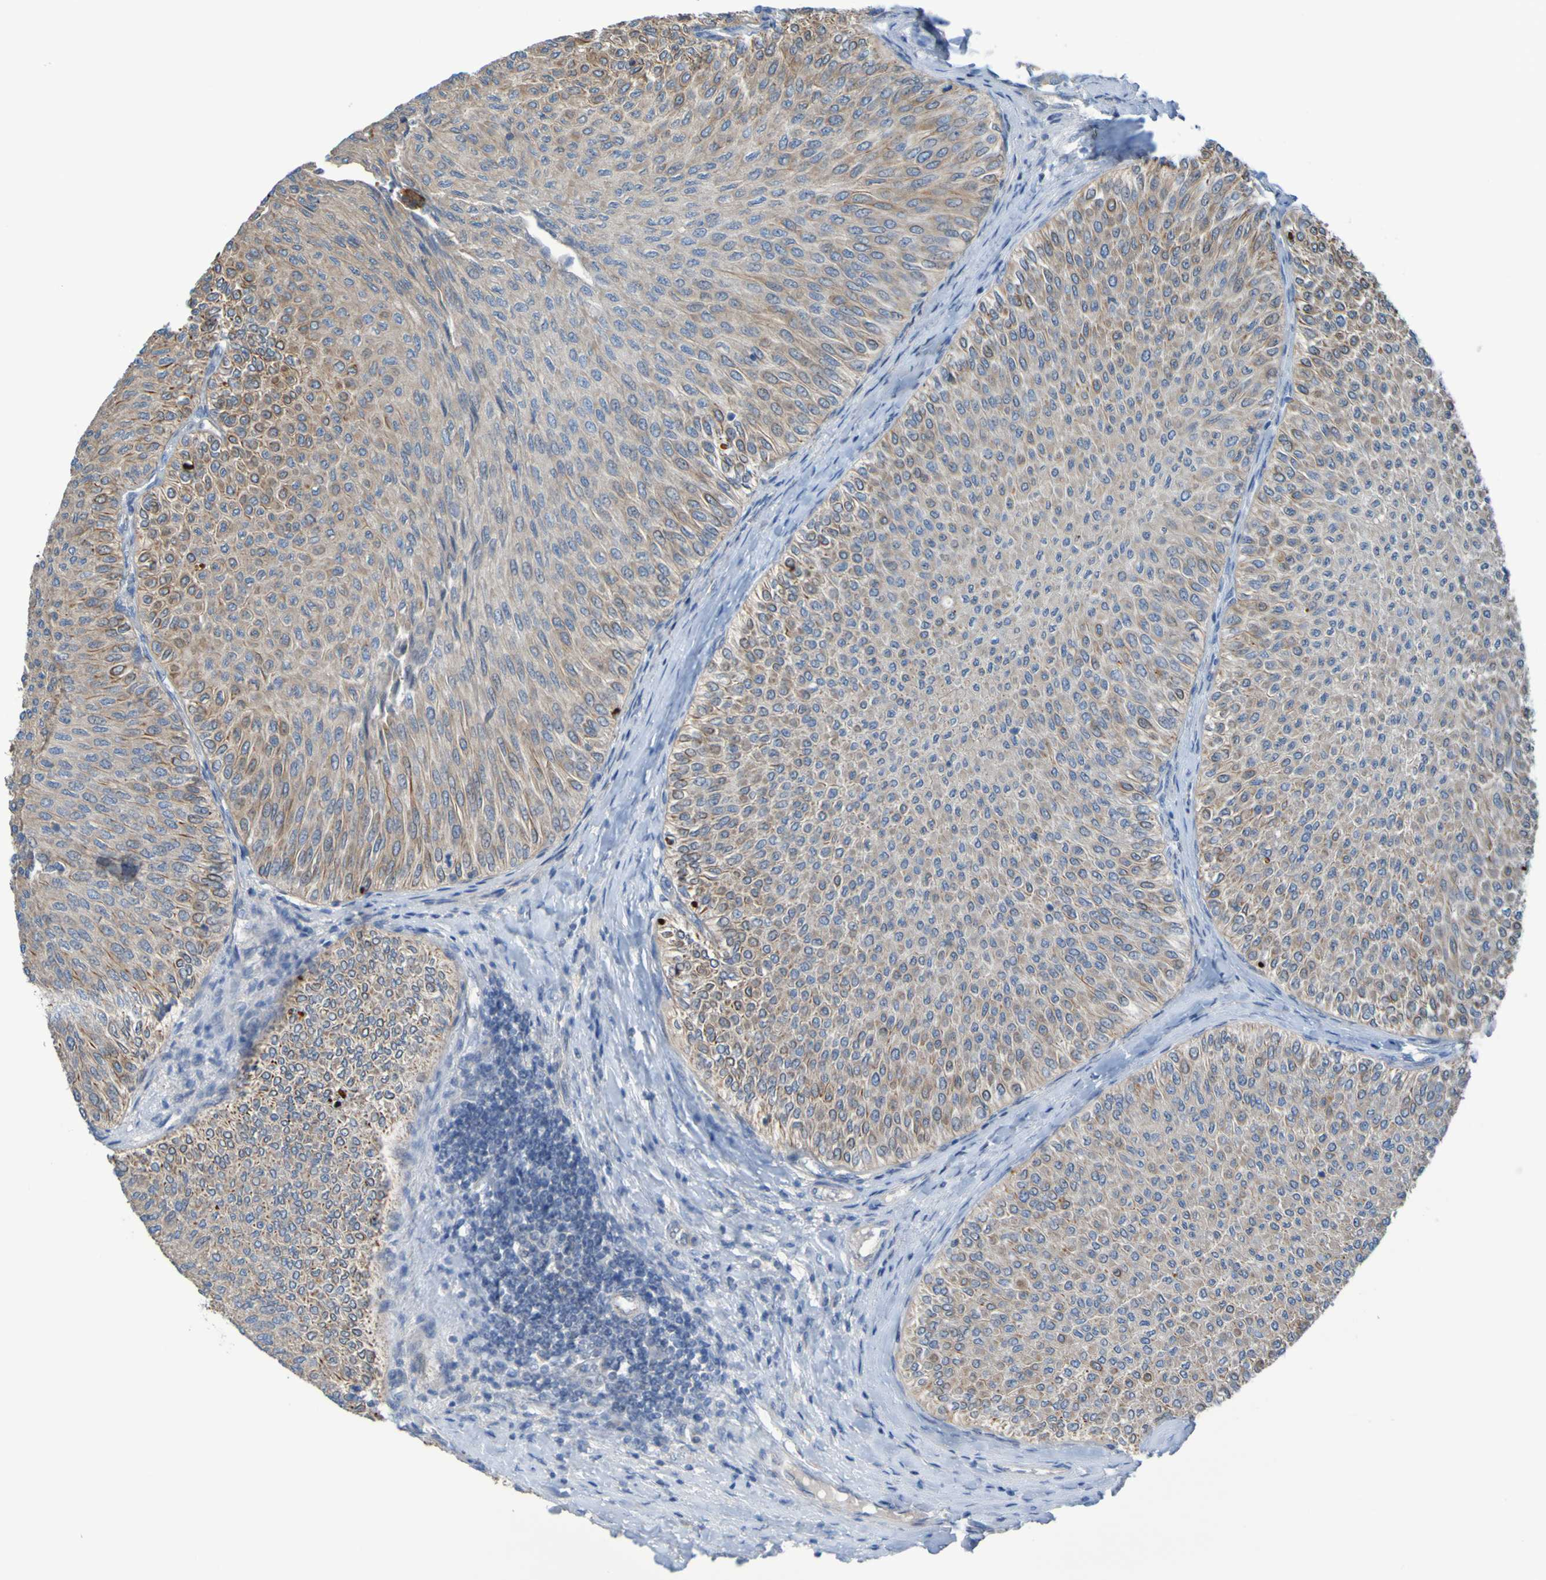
{"staining": {"intensity": "moderate", "quantity": ">75%", "location": "cytoplasmic/membranous"}, "tissue": "urothelial cancer", "cell_type": "Tumor cells", "image_type": "cancer", "snomed": [{"axis": "morphology", "description": "Urothelial carcinoma, Low grade"}, {"axis": "topography", "description": "Urinary bladder"}], "caption": "Moderate cytoplasmic/membranous protein positivity is identified in about >75% of tumor cells in low-grade urothelial carcinoma.", "gene": "NPRL3", "patient": {"sex": "male", "age": 78}}